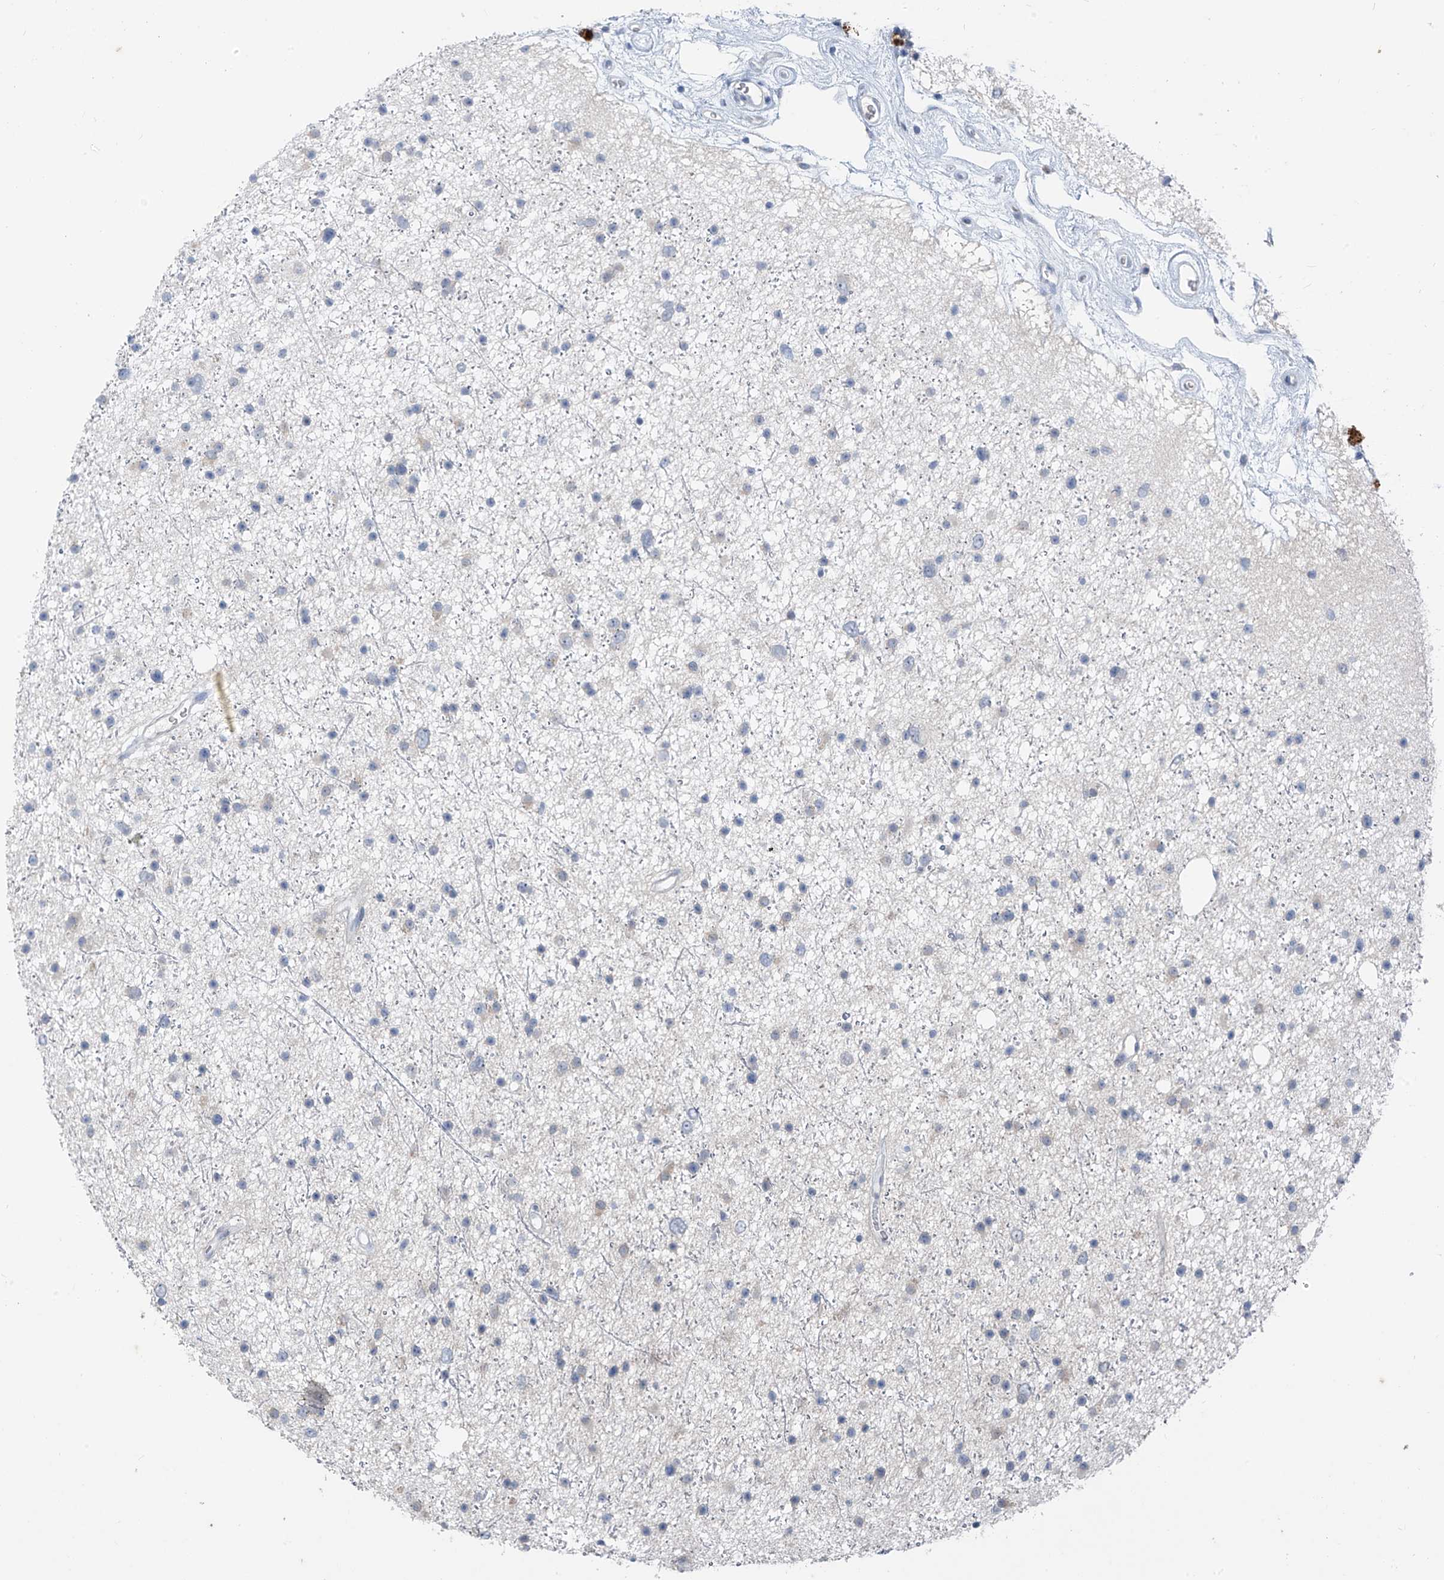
{"staining": {"intensity": "negative", "quantity": "none", "location": "none"}, "tissue": "glioma", "cell_type": "Tumor cells", "image_type": "cancer", "snomed": [{"axis": "morphology", "description": "Glioma, malignant, Low grade"}, {"axis": "topography", "description": "Cerebral cortex"}], "caption": "An immunohistochemistry (IHC) image of malignant low-grade glioma is shown. There is no staining in tumor cells of malignant low-grade glioma.", "gene": "CYP4V2", "patient": {"sex": "female", "age": 39}}